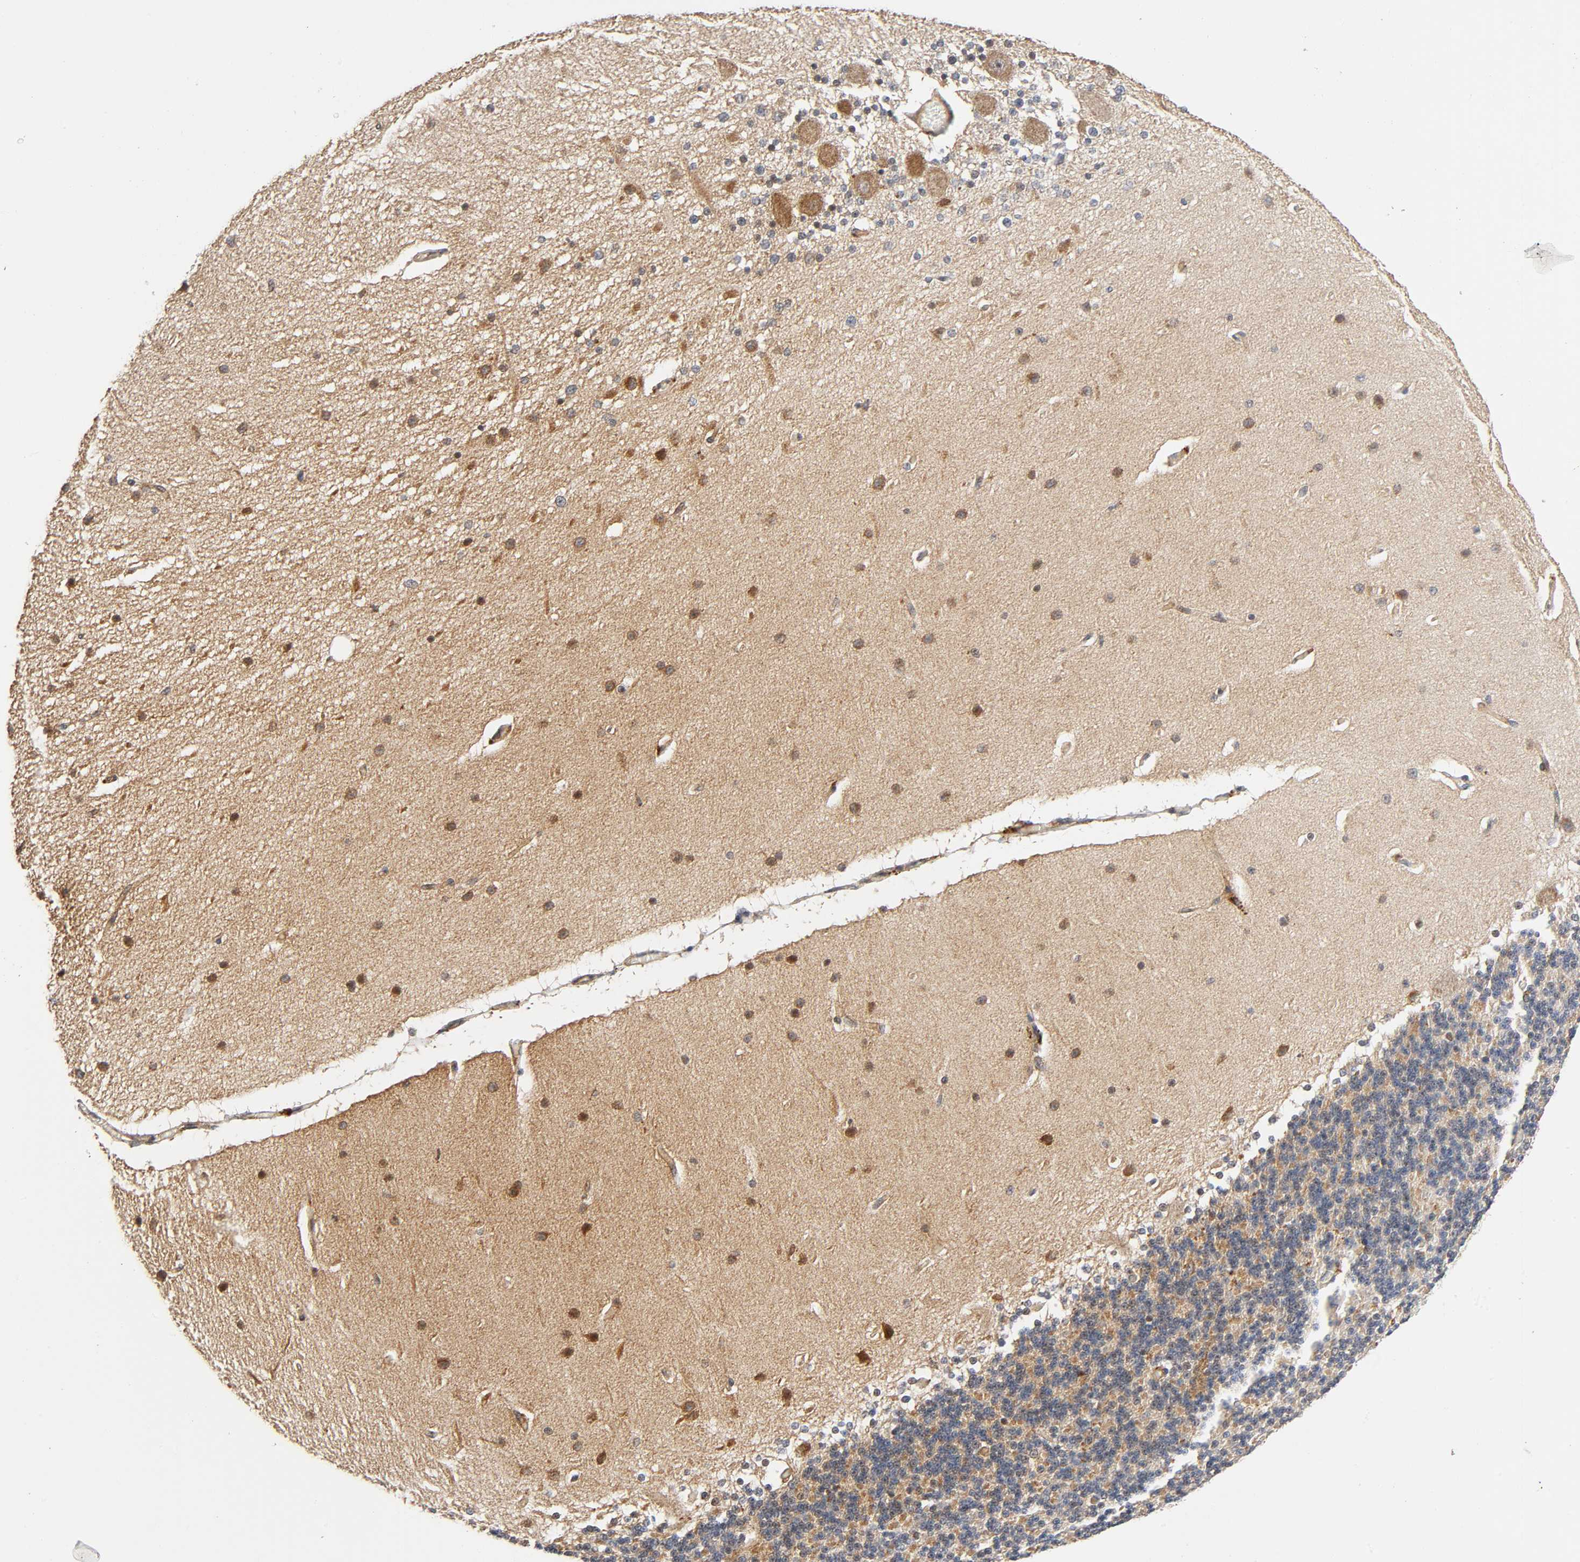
{"staining": {"intensity": "moderate", "quantity": "25%-75%", "location": "cytoplasmic/membranous"}, "tissue": "cerebellum", "cell_type": "Cells in granular layer", "image_type": "normal", "snomed": [{"axis": "morphology", "description": "Normal tissue, NOS"}, {"axis": "topography", "description": "Cerebellum"}], "caption": "A brown stain labels moderate cytoplasmic/membranous staining of a protein in cells in granular layer of normal human cerebellum.", "gene": "CASP9", "patient": {"sex": "female", "age": 54}}